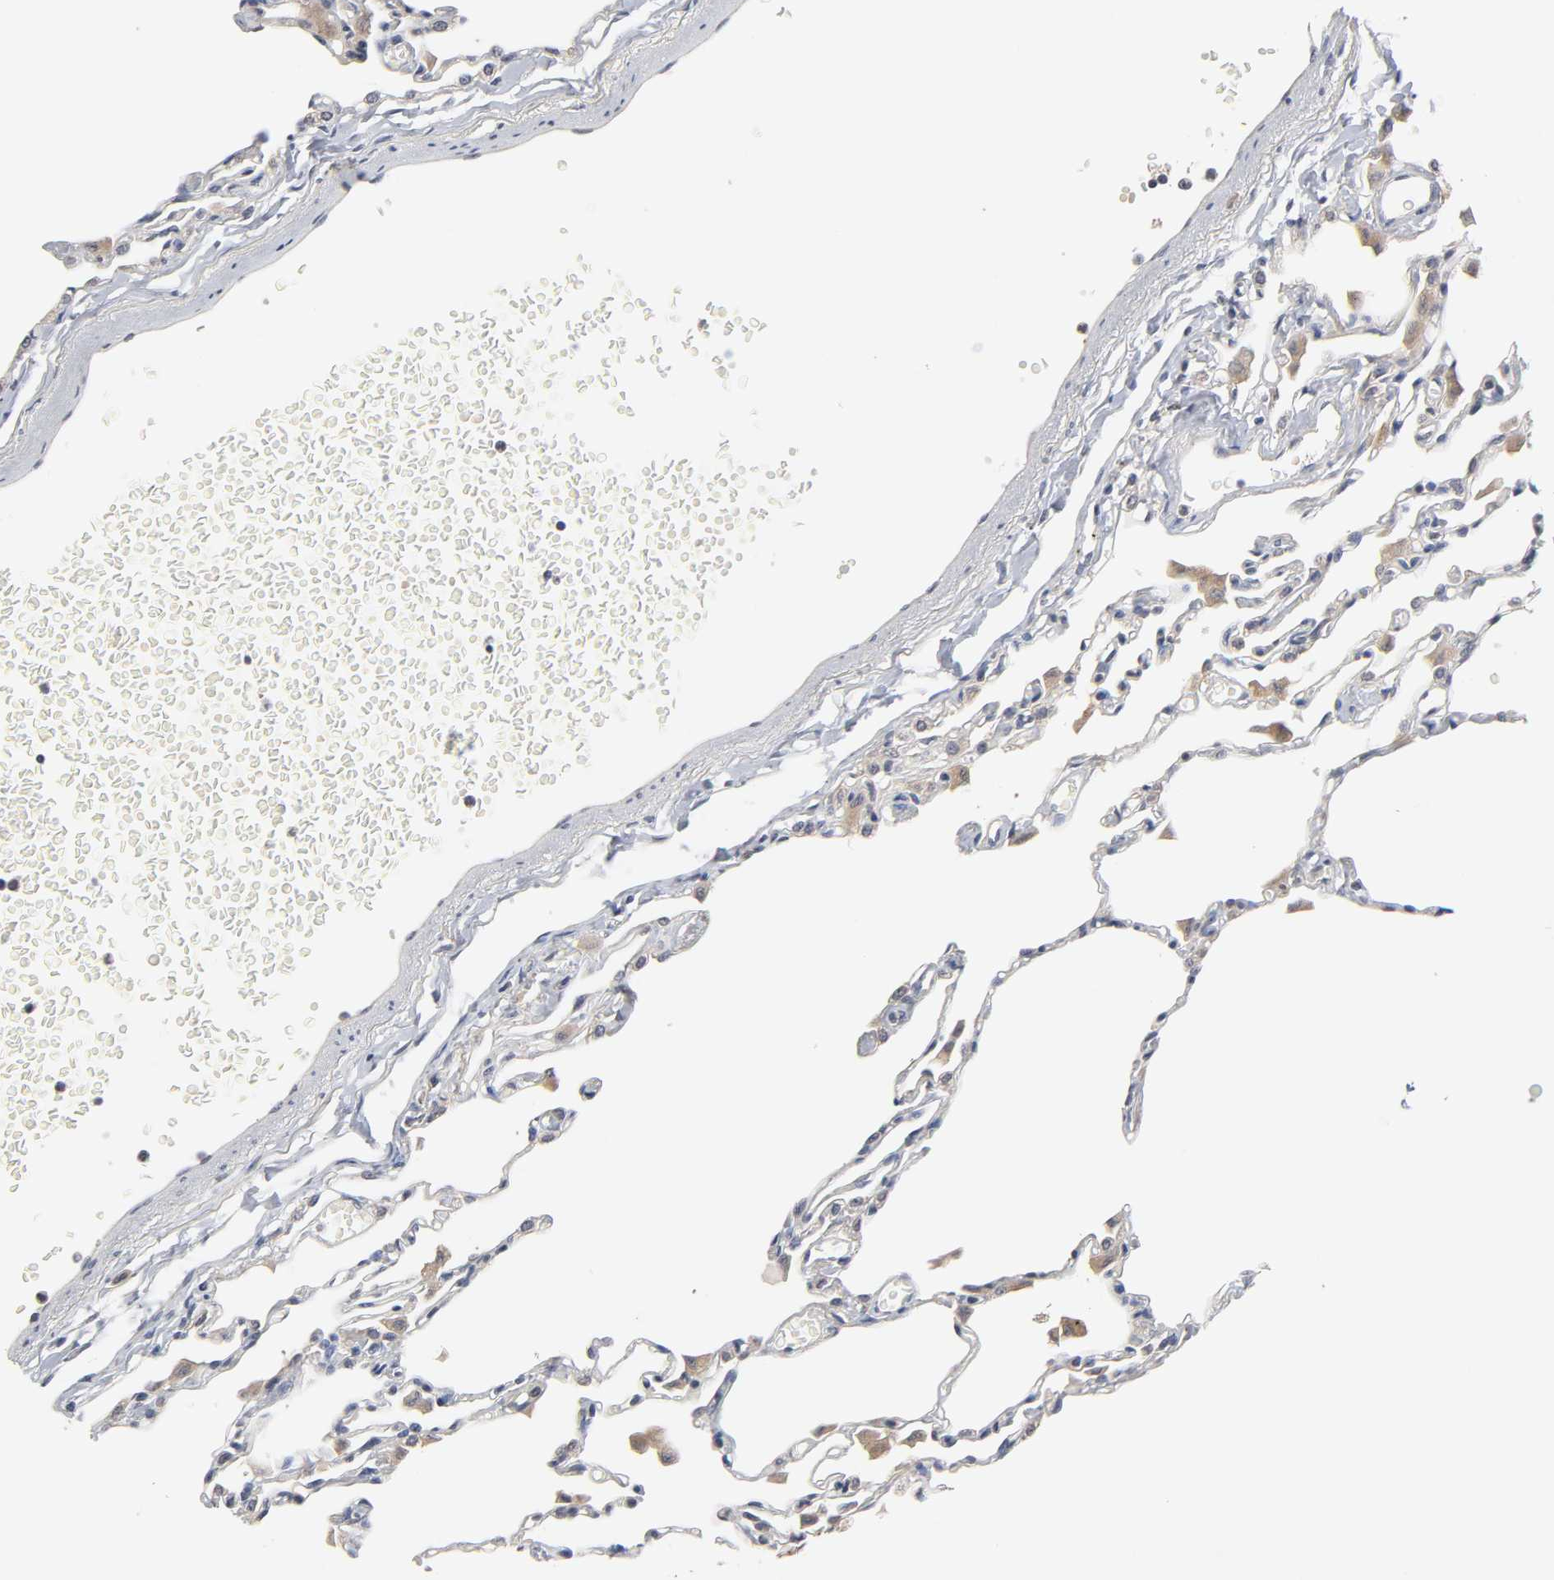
{"staining": {"intensity": "negative", "quantity": "none", "location": "none"}, "tissue": "lung", "cell_type": "Alveolar cells", "image_type": "normal", "snomed": [{"axis": "morphology", "description": "Normal tissue, NOS"}, {"axis": "topography", "description": "Lung"}], "caption": "DAB immunohistochemical staining of unremarkable lung demonstrates no significant expression in alveolar cells.", "gene": "CXADR", "patient": {"sex": "female", "age": 49}}